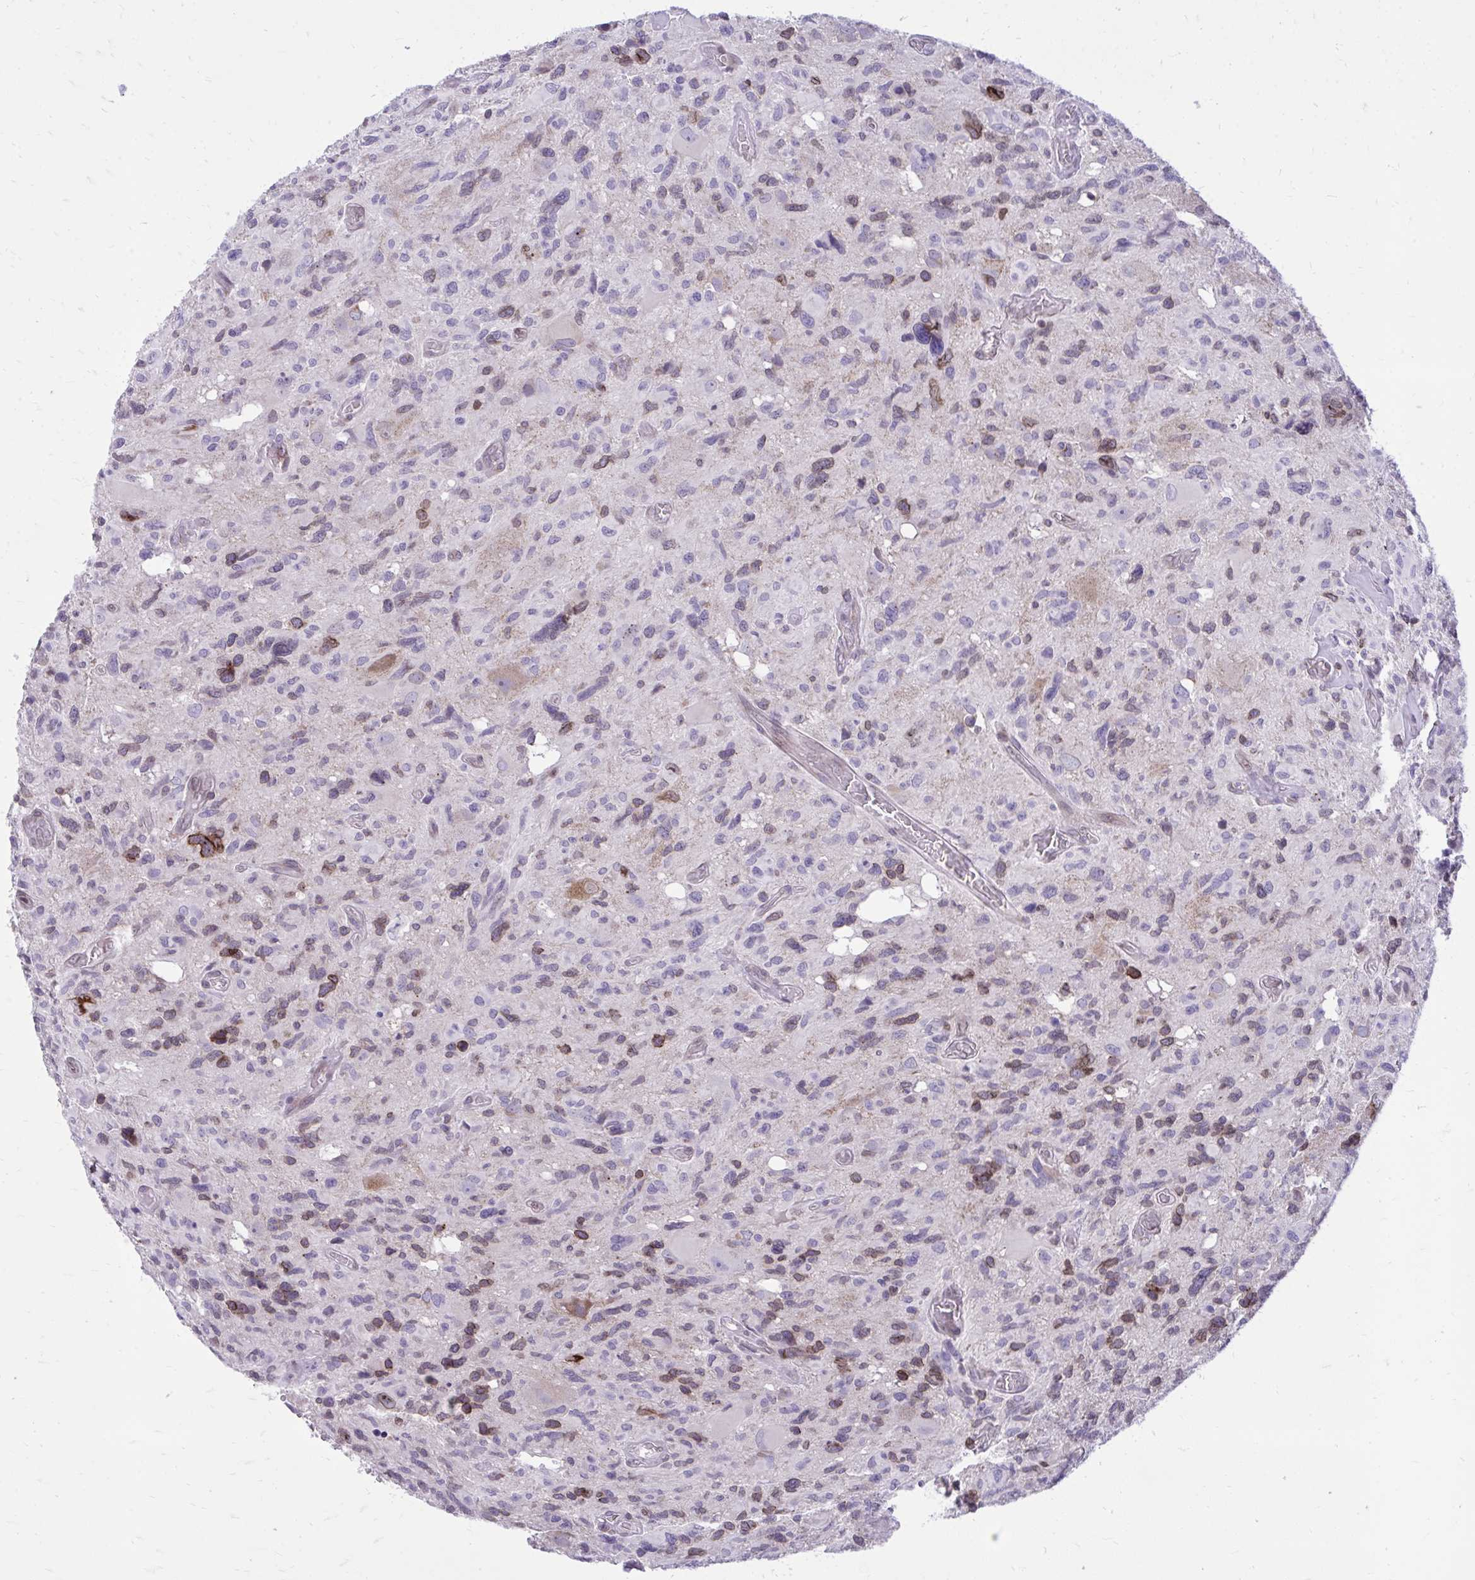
{"staining": {"intensity": "strong", "quantity": "<25%", "location": "cytoplasmic/membranous,nuclear"}, "tissue": "glioma", "cell_type": "Tumor cells", "image_type": "cancer", "snomed": [{"axis": "morphology", "description": "Glioma, malignant, High grade"}, {"axis": "topography", "description": "Brain"}], "caption": "About <25% of tumor cells in human malignant glioma (high-grade) show strong cytoplasmic/membranous and nuclear protein expression as visualized by brown immunohistochemical staining.", "gene": "RPS6KA2", "patient": {"sex": "male", "age": 49}}